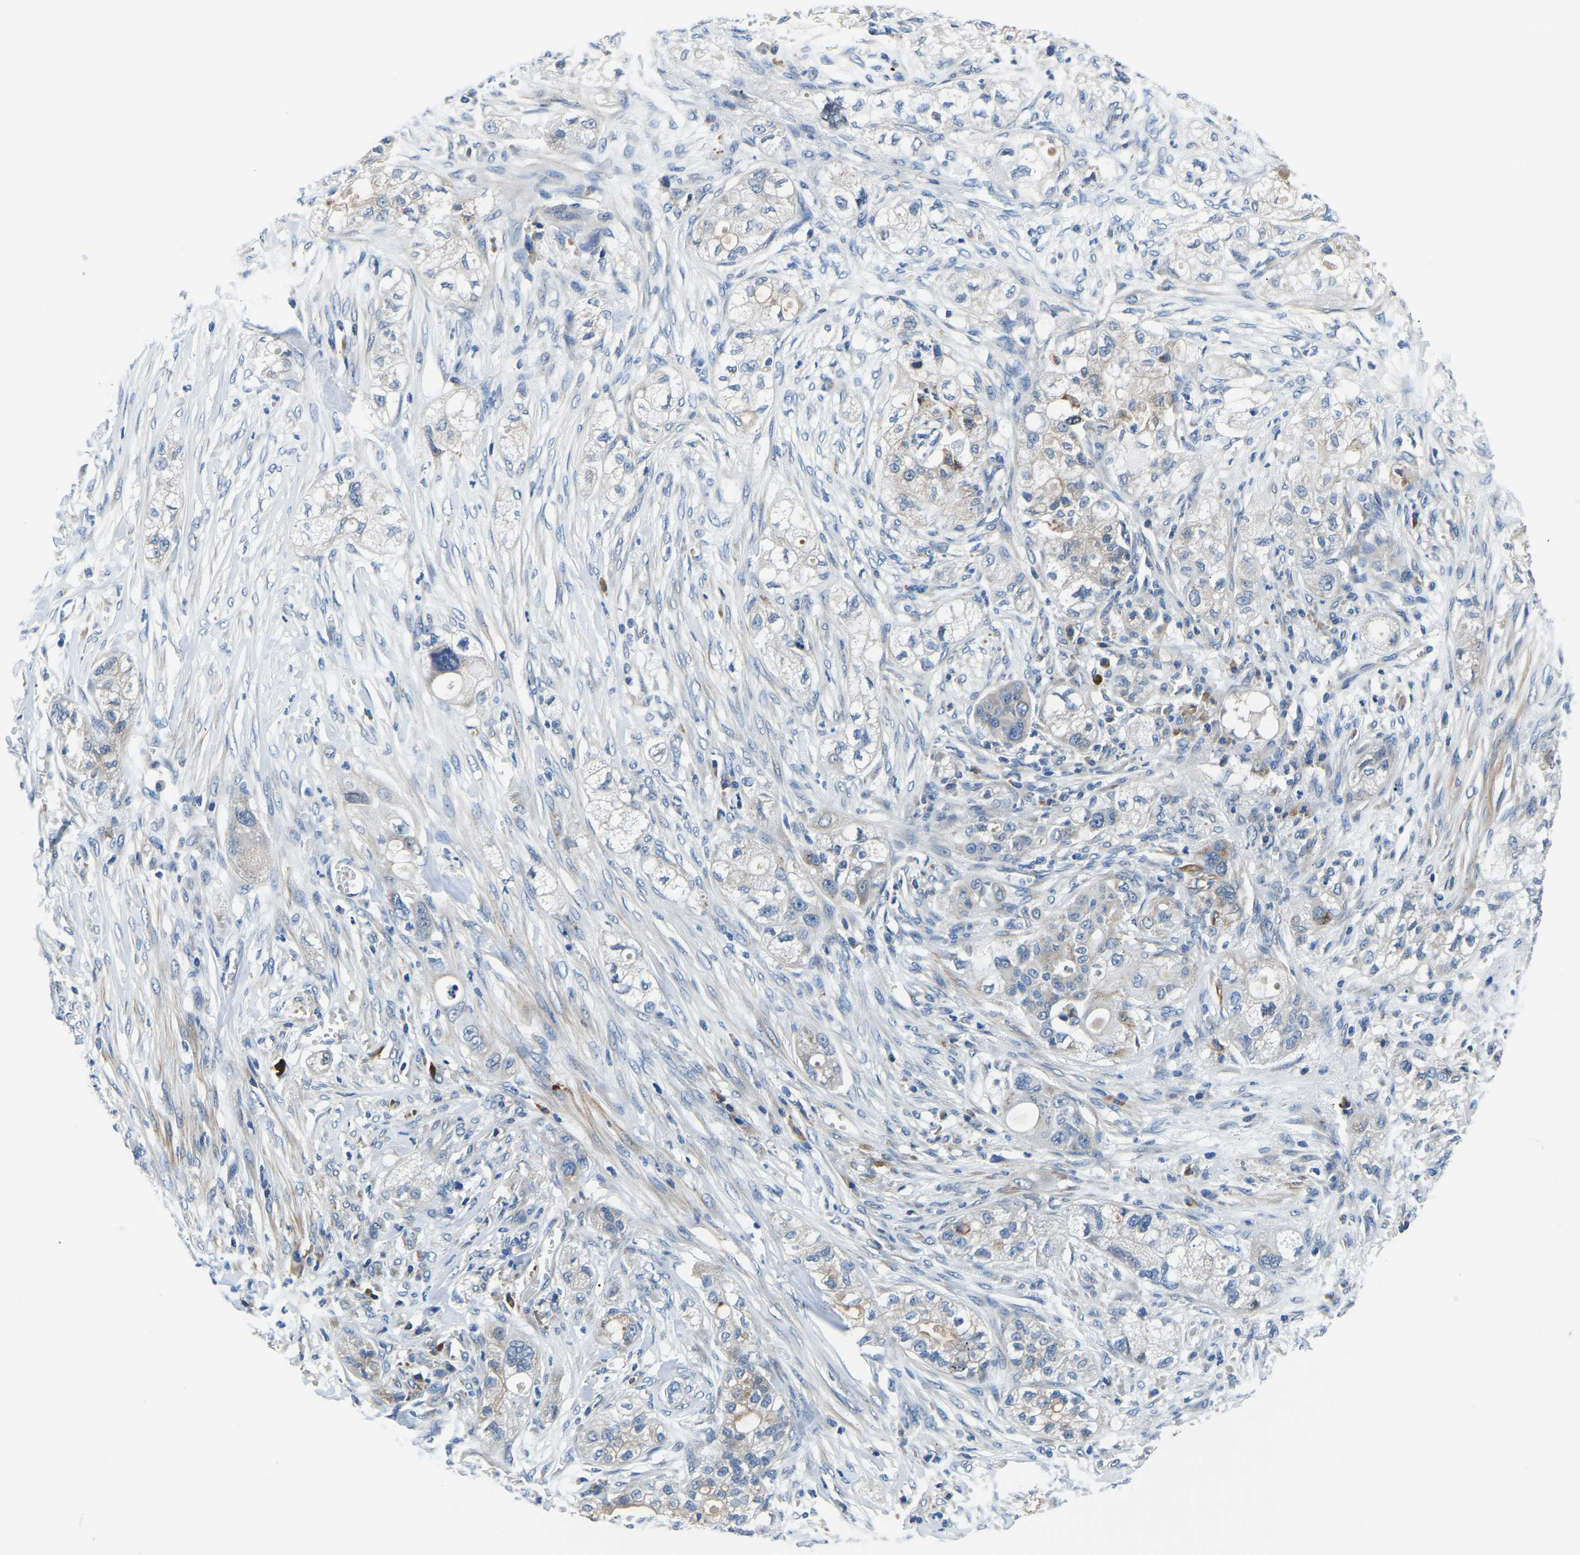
{"staining": {"intensity": "negative", "quantity": "none", "location": "none"}, "tissue": "pancreatic cancer", "cell_type": "Tumor cells", "image_type": "cancer", "snomed": [{"axis": "morphology", "description": "Adenocarcinoma, NOS"}, {"axis": "topography", "description": "Pancreas"}], "caption": "Pancreatic cancer was stained to show a protein in brown. There is no significant staining in tumor cells.", "gene": "LIAS", "patient": {"sex": "female", "age": 78}}